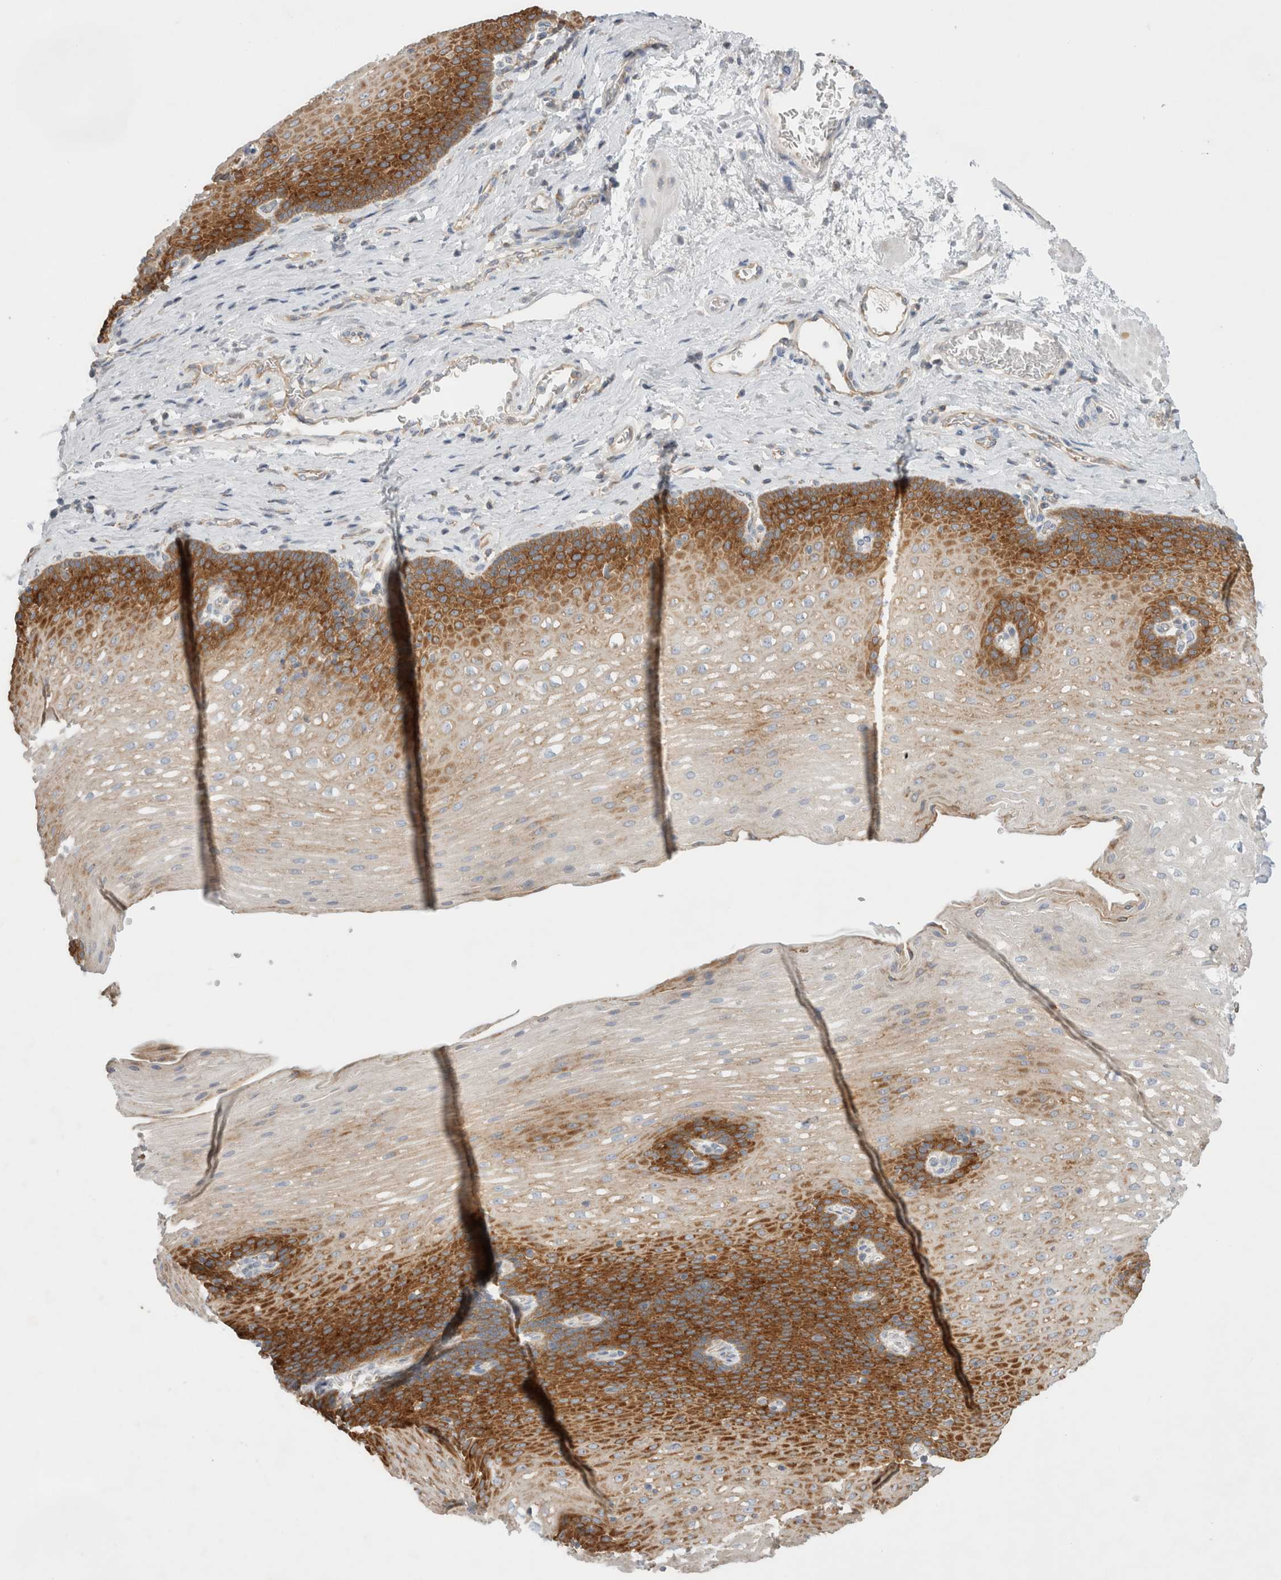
{"staining": {"intensity": "strong", "quantity": "25%-75%", "location": "cytoplasmic/membranous"}, "tissue": "esophagus", "cell_type": "Squamous epithelial cells", "image_type": "normal", "snomed": [{"axis": "morphology", "description": "Normal tissue, NOS"}, {"axis": "topography", "description": "Esophagus"}], "caption": "Protein staining reveals strong cytoplasmic/membranous staining in approximately 25%-75% of squamous epithelial cells in benign esophagus.", "gene": "ZNF23", "patient": {"sex": "male", "age": 48}}